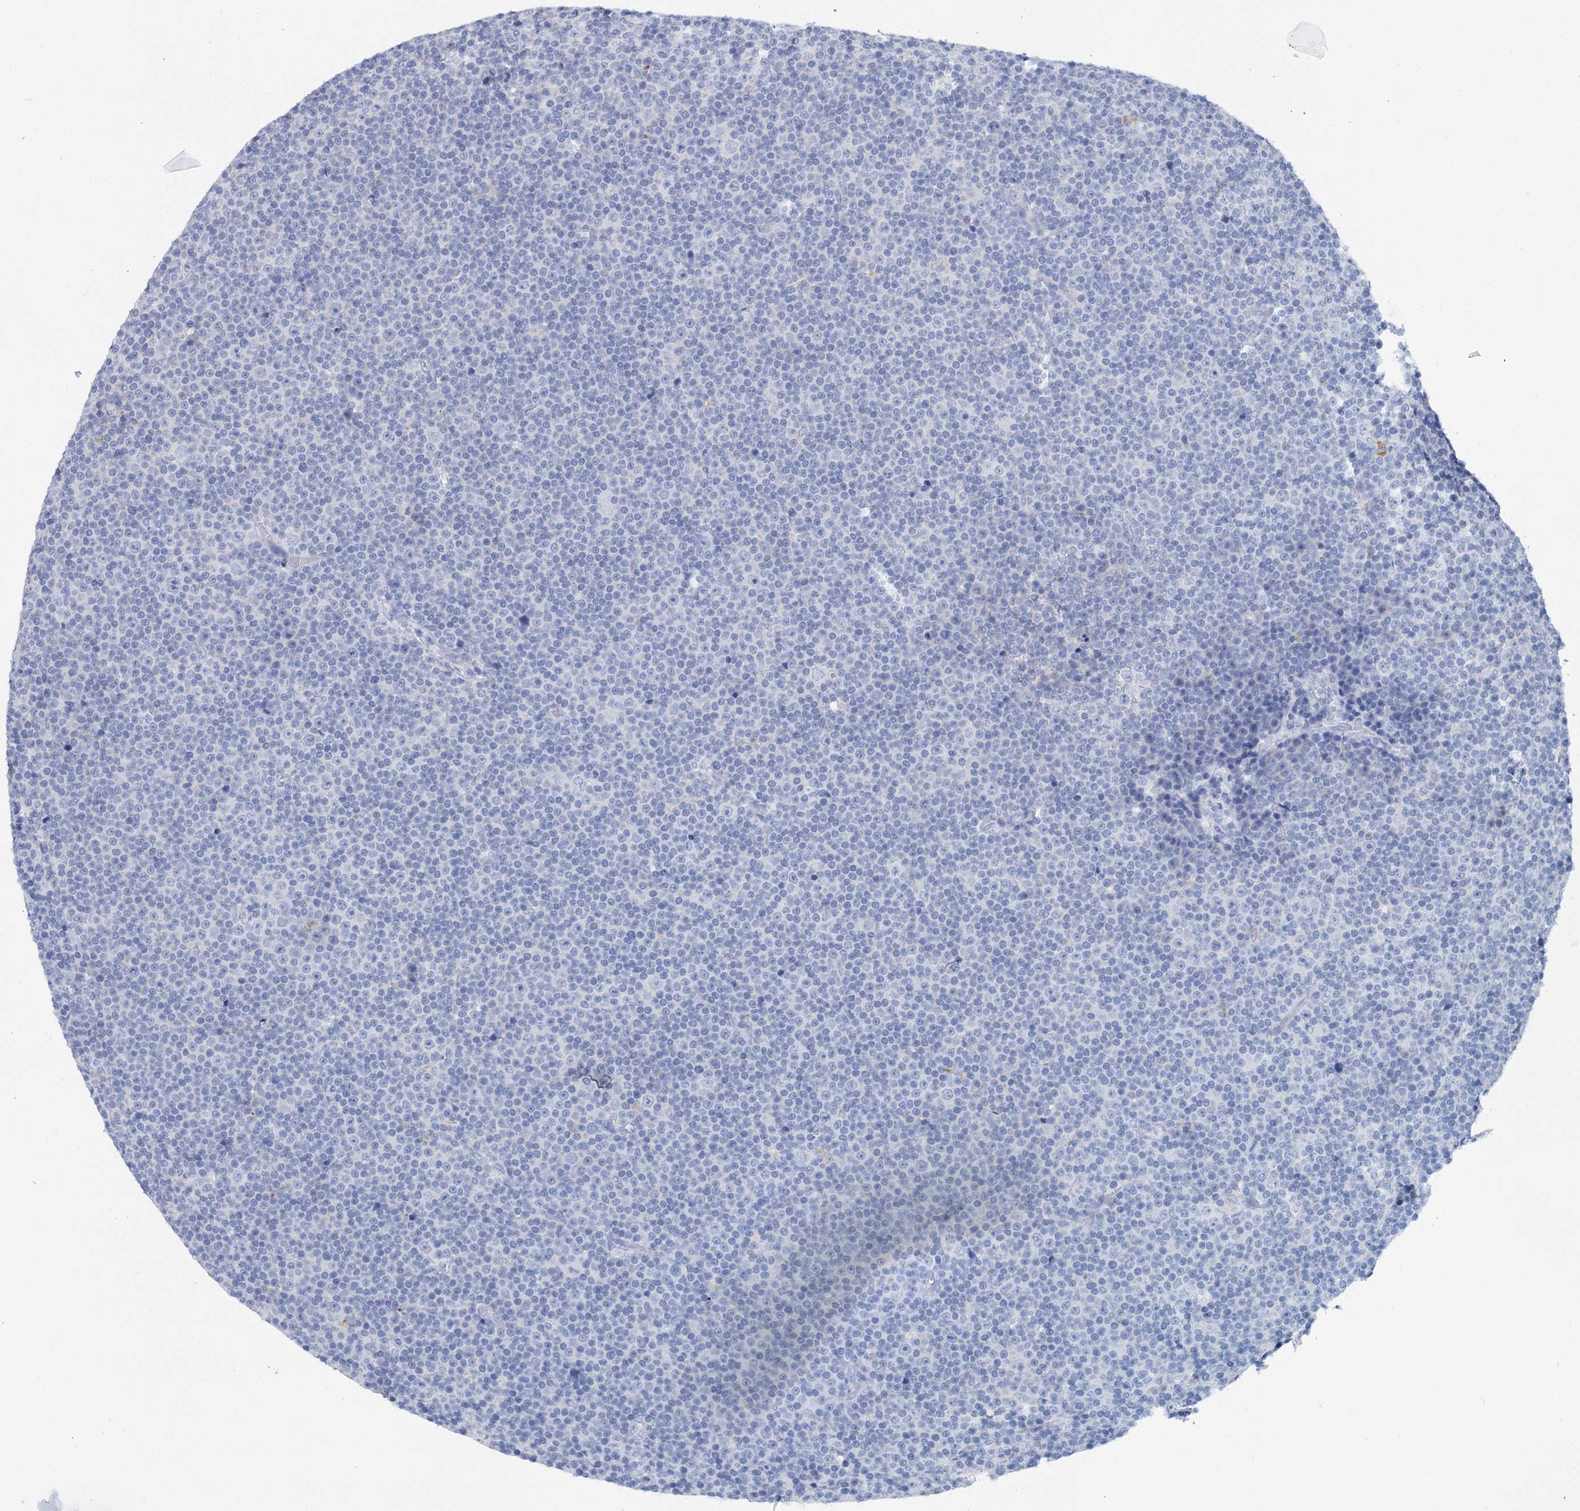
{"staining": {"intensity": "negative", "quantity": "none", "location": "none"}, "tissue": "lymphoma", "cell_type": "Tumor cells", "image_type": "cancer", "snomed": [{"axis": "morphology", "description": "Malignant lymphoma, non-Hodgkin's type, Low grade"}, {"axis": "topography", "description": "Lymph node"}], "caption": "Protein analysis of lymphoma shows no significant positivity in tumor cells. The staining is performed using DAB brown chromogen with nuclei counter-stained in using hematoxylin.", "gene": "METTL7B", "patient": {"sex": "female", "age": 67}}